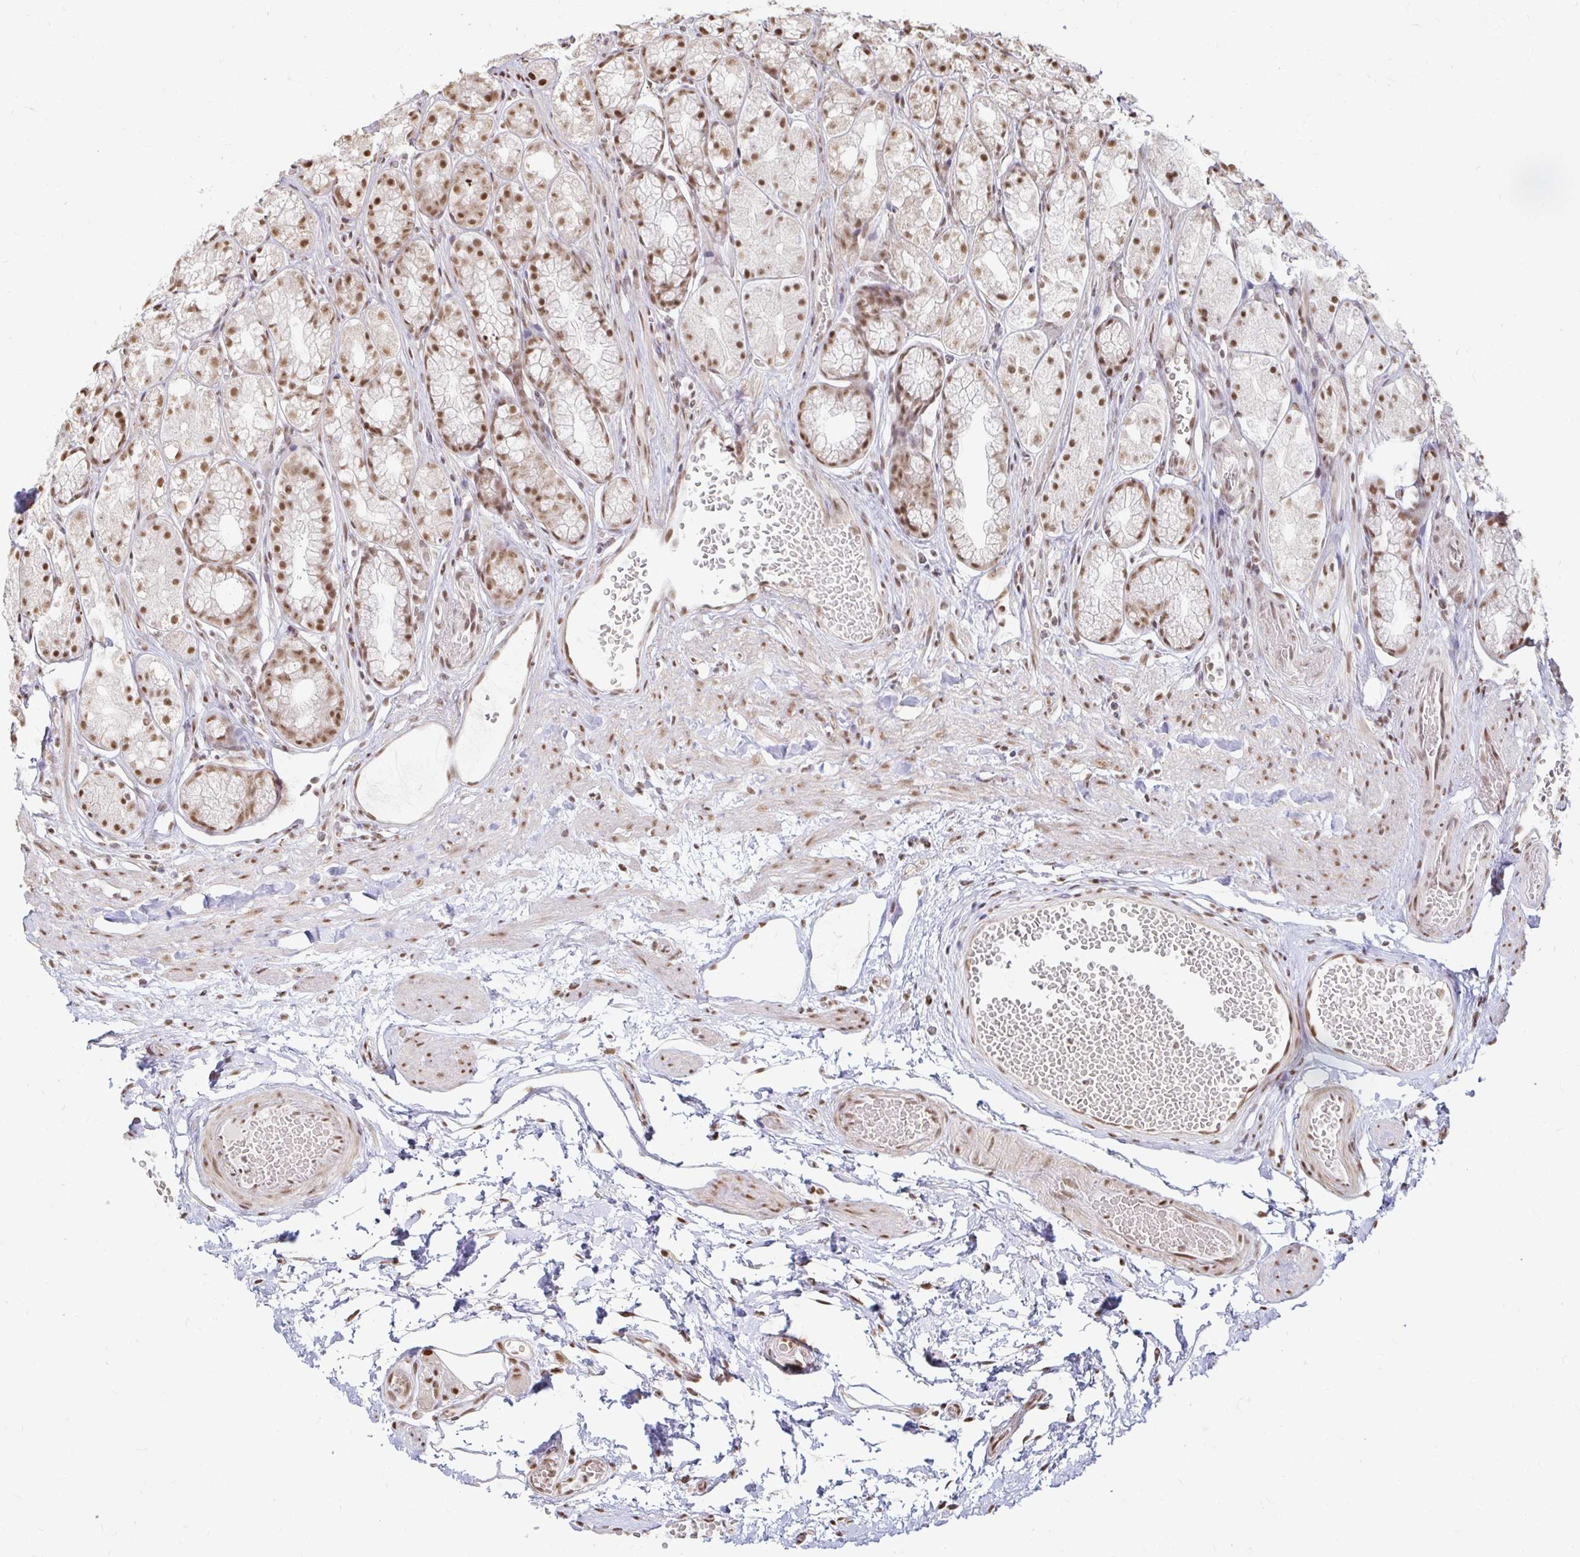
{"staining": {"intensity": "moderate", "quantity": ">75%", "location": "nuclear"}, "tissue": "stomach", "cell_type": "Glandular cells", "image_type": "normal", "snomed": [{"axis": "morphology", "description": "Normal tissue, NOS"}, {"axis": "topography", "description": "Smooth muscle"}, {"axis": "topography", "description": "Stomach"}], "caption": "A micrograph of human stomach stained for a protein exhibits moderate nuclear brown staining in glandular cells. Nuclei are stained in blue.", "gene": "HNRNPU", "patient": {"sex": "male", "age": 70}}